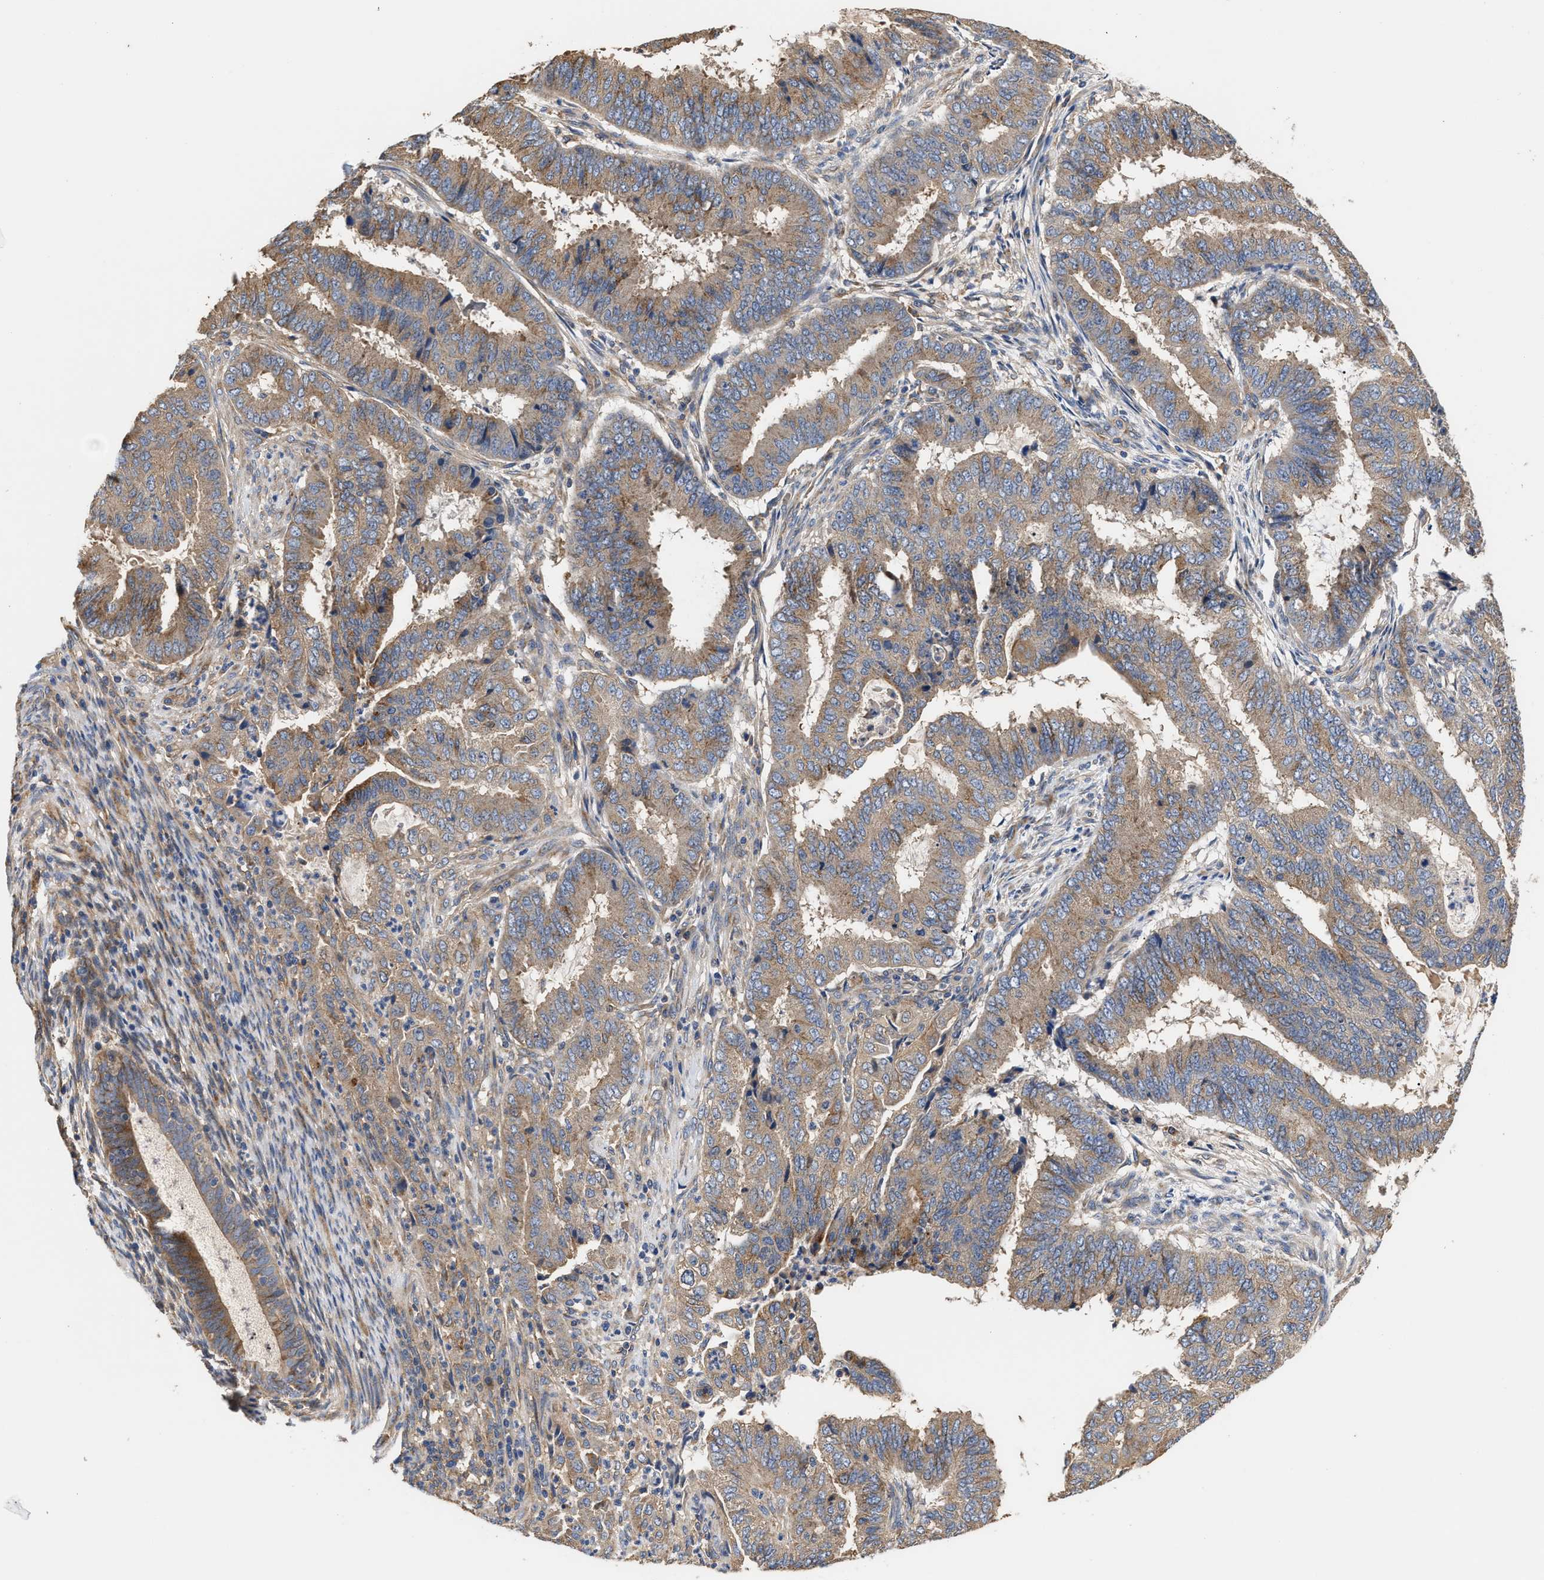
{"staining": {"intensity": "weak", "quantity": ">75%", "location": "cytoplasmic/membranous"}, "tissue": "endometrial cancer", "cell_type": "Tumor cells", "image_type": "cancer", "snomed": [{"axis": "morphology", "description": "Adenocarcinoma, NOS"}, {"axis": "topography", "description": "Endometrium"}], "caption": "Tumor cells display weak cytoplasmic/membranous positivity in approximately >75% of cells in endometrial cancer (adenocarcinoma).", "gene": "KLB", "patient": {"sex": "female", "age": 51}}